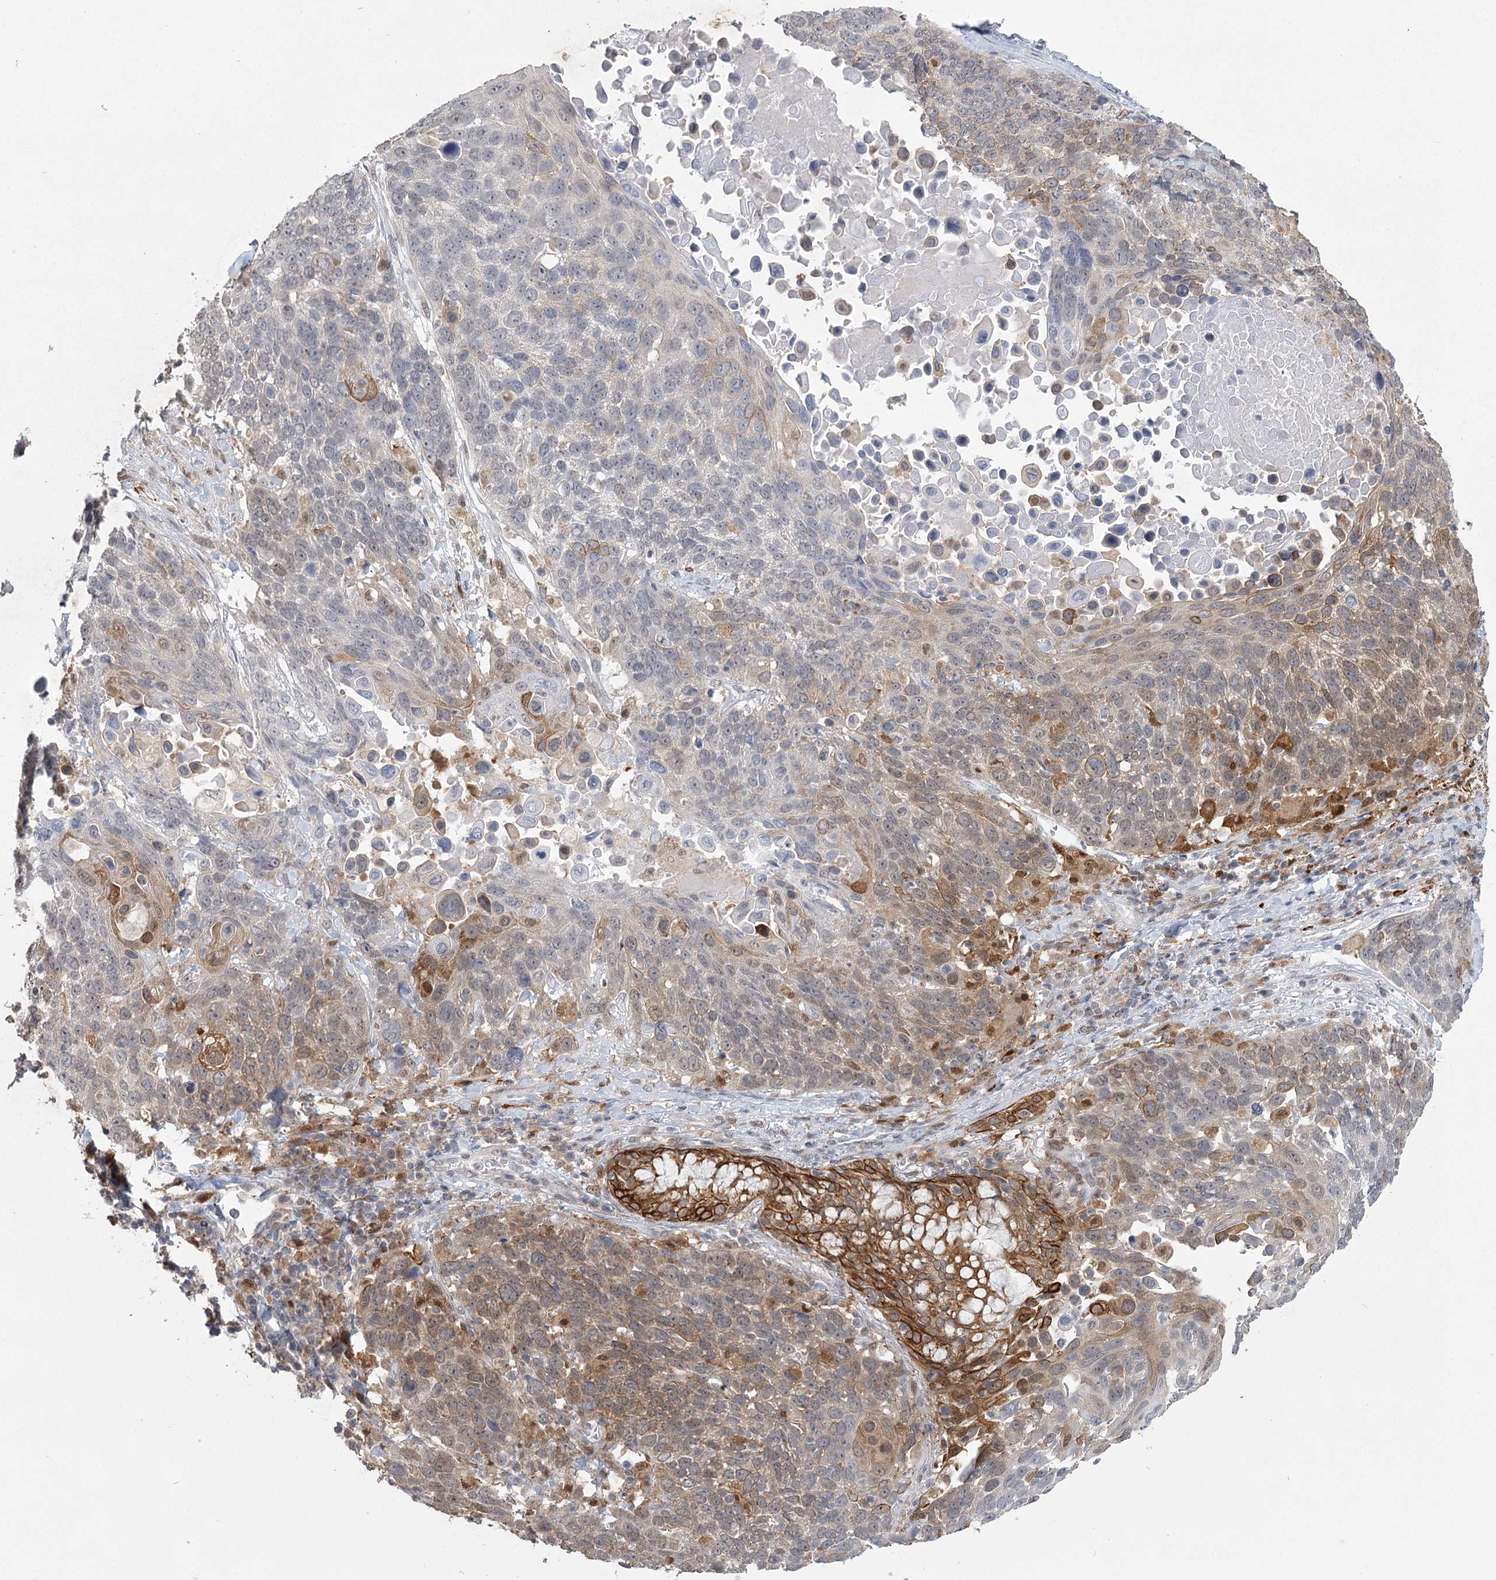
{"staining": {"intensity": "weak", "quantity": "<25%", "location": "cytoplasmic/membranous"}, "tissue": "lung cancer", "cell_type": "Tumor cells", "image_type": "cancer", "snomed": [{"axis": "morphology", "description": "Squamous cell carcinoma, NOS"}, {"axis": "topography", "description": "Lung"}], "caption": "A photomicrograph of lung cancer stained for a protein exhibits no brown staining in tumor cells.", "gene": "TMEM70", "patient": {"sex": "male", "age": 66}}